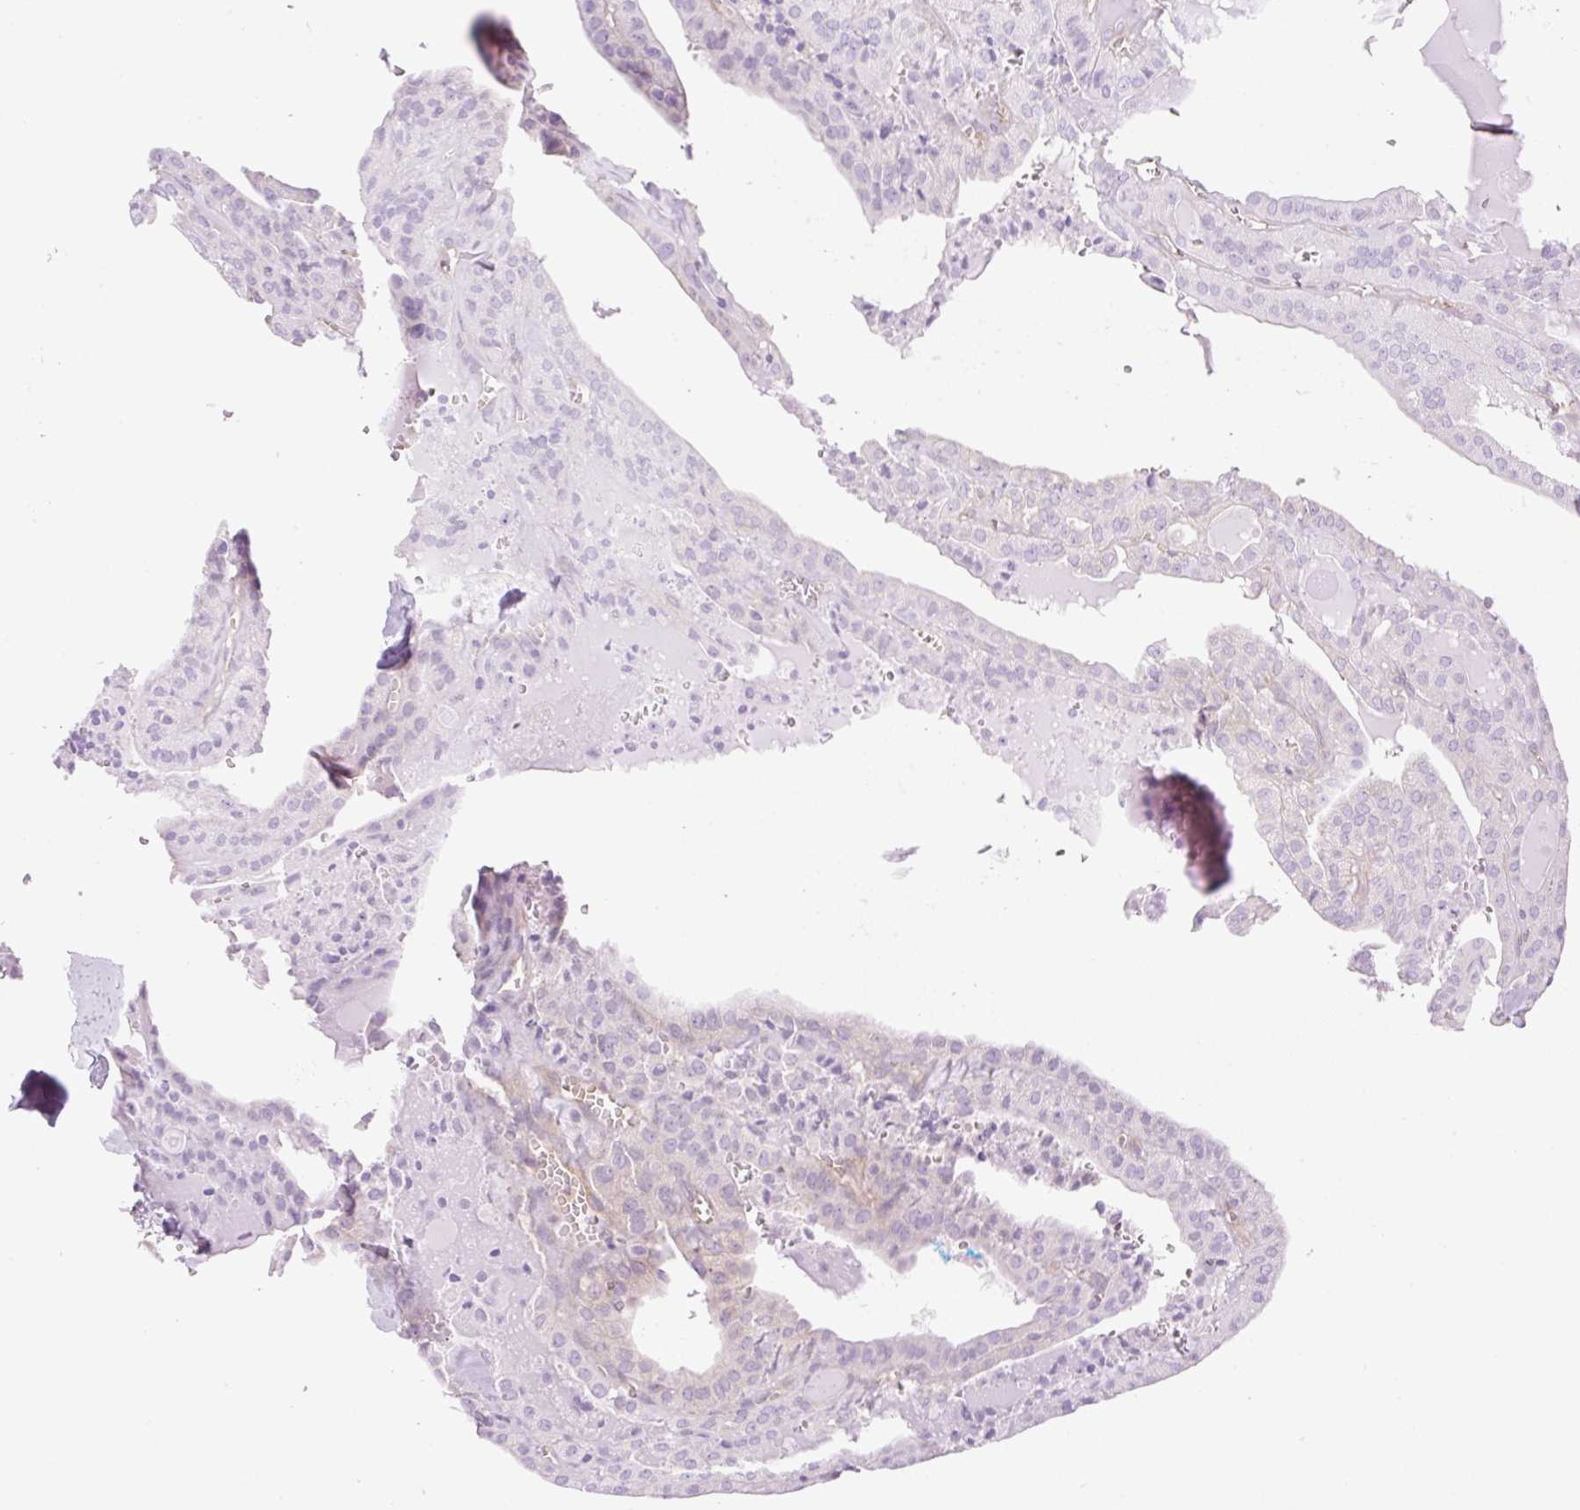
{"staining": {"intensity": "negative", "quantity": "none", "location": "none"}, "tissue": "thyroid cancer", "cell_type": "Tumor cells", "image_type": "cancer", "snomed": [{"axis": "morphology", "description": "Papillary adenocarcinoma, NOS"}, {"axis": "topography", "description": "Thyroid gland"}], "caption": "Immunohistochemistry (IHC) image of neoplastic tissue: human thyroid papillary adenocarcinoma stained with DAB (3,3'-diaminobenzidine) shows no significant protein expression in tumor cells.", "gene": "EHD3", "patient": {"sex": "male", "age": 52}}